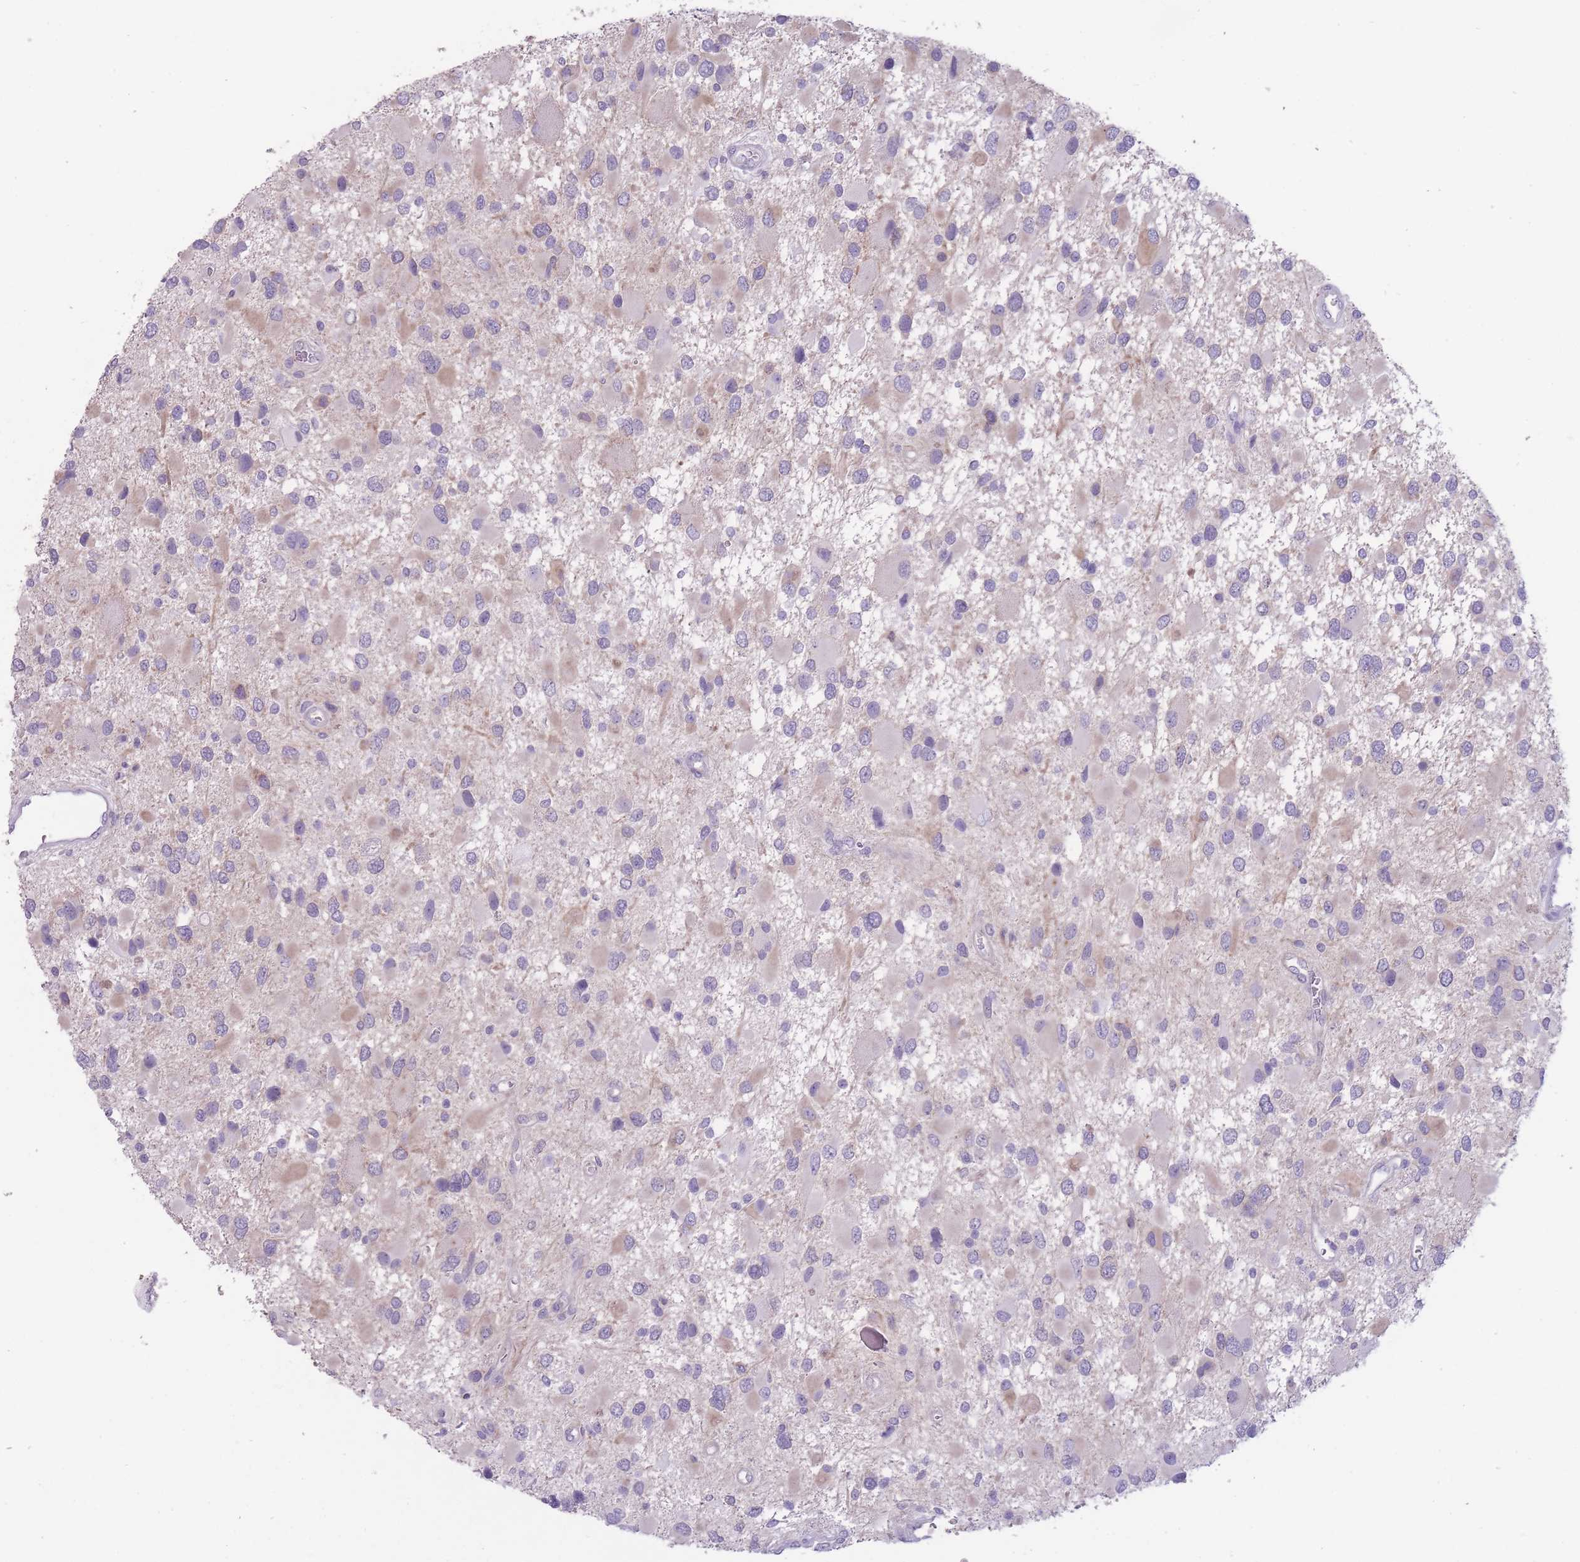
{"staining": {"intensity": "negative", "quantity": "none", "location": "none"}, "tissue": "glioma", "cell_type": "Tumor cells", "image_type": "cancer", "snomed": [{"axis": "morphology", "description": "Glioma, malignant, High grade"}, {"axis": "topography", "description": "Brain"}], "caption": "The immunohistochemistry histopathology image has no significant staining in tumor cells of malignant glioma (high-grade) tissue. The staining is performed using DAB (3,3'-diaminobenzidine) brown chromogen with nuclei counter-stained in using hematoxylin.", "gene": "DCANP1", "patient": {"sex": "male", "age": 53}}